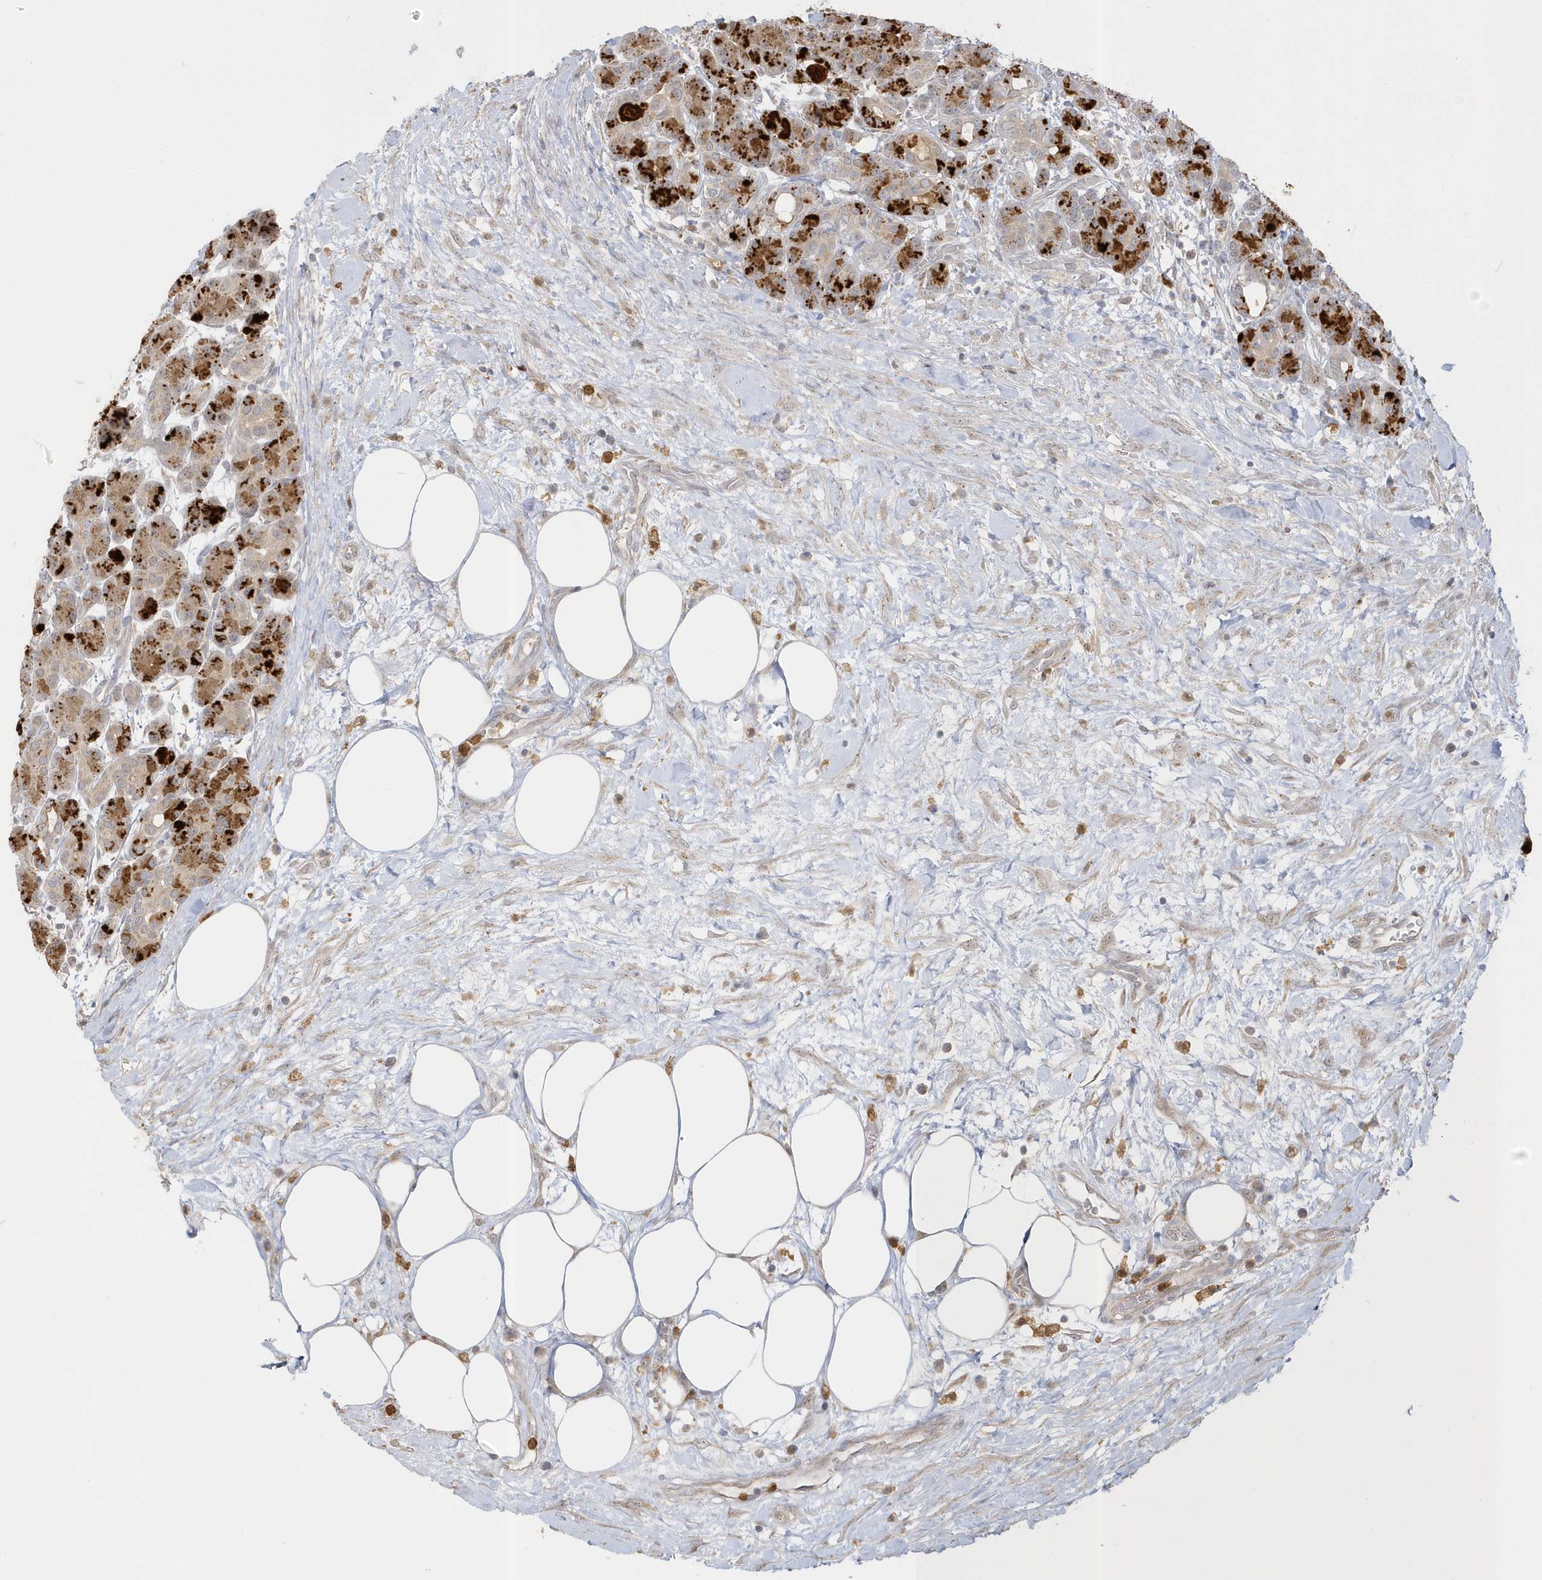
{"staining": {"intensity": "strong", "quantity": "<25%", "location": "cytoplasmic/membranous"}, "tissue": "pancreas", "cell_type": "Exocrine glandular cells", "image_type": "normal", "snomed": [{"axis": "morphology", "description": "Normal tissue, NOS"}, {"axis": "topography", "description": "Pancreas"}], "caption": "High-power microscopy captured an IHC image of normal pancreas, revealing strong cytoplasmic/membranous positivity in approximately <25% of exocrine glandular cells.", "gene": "NAF1", "patient": {"sex": "male", "age": 63}}